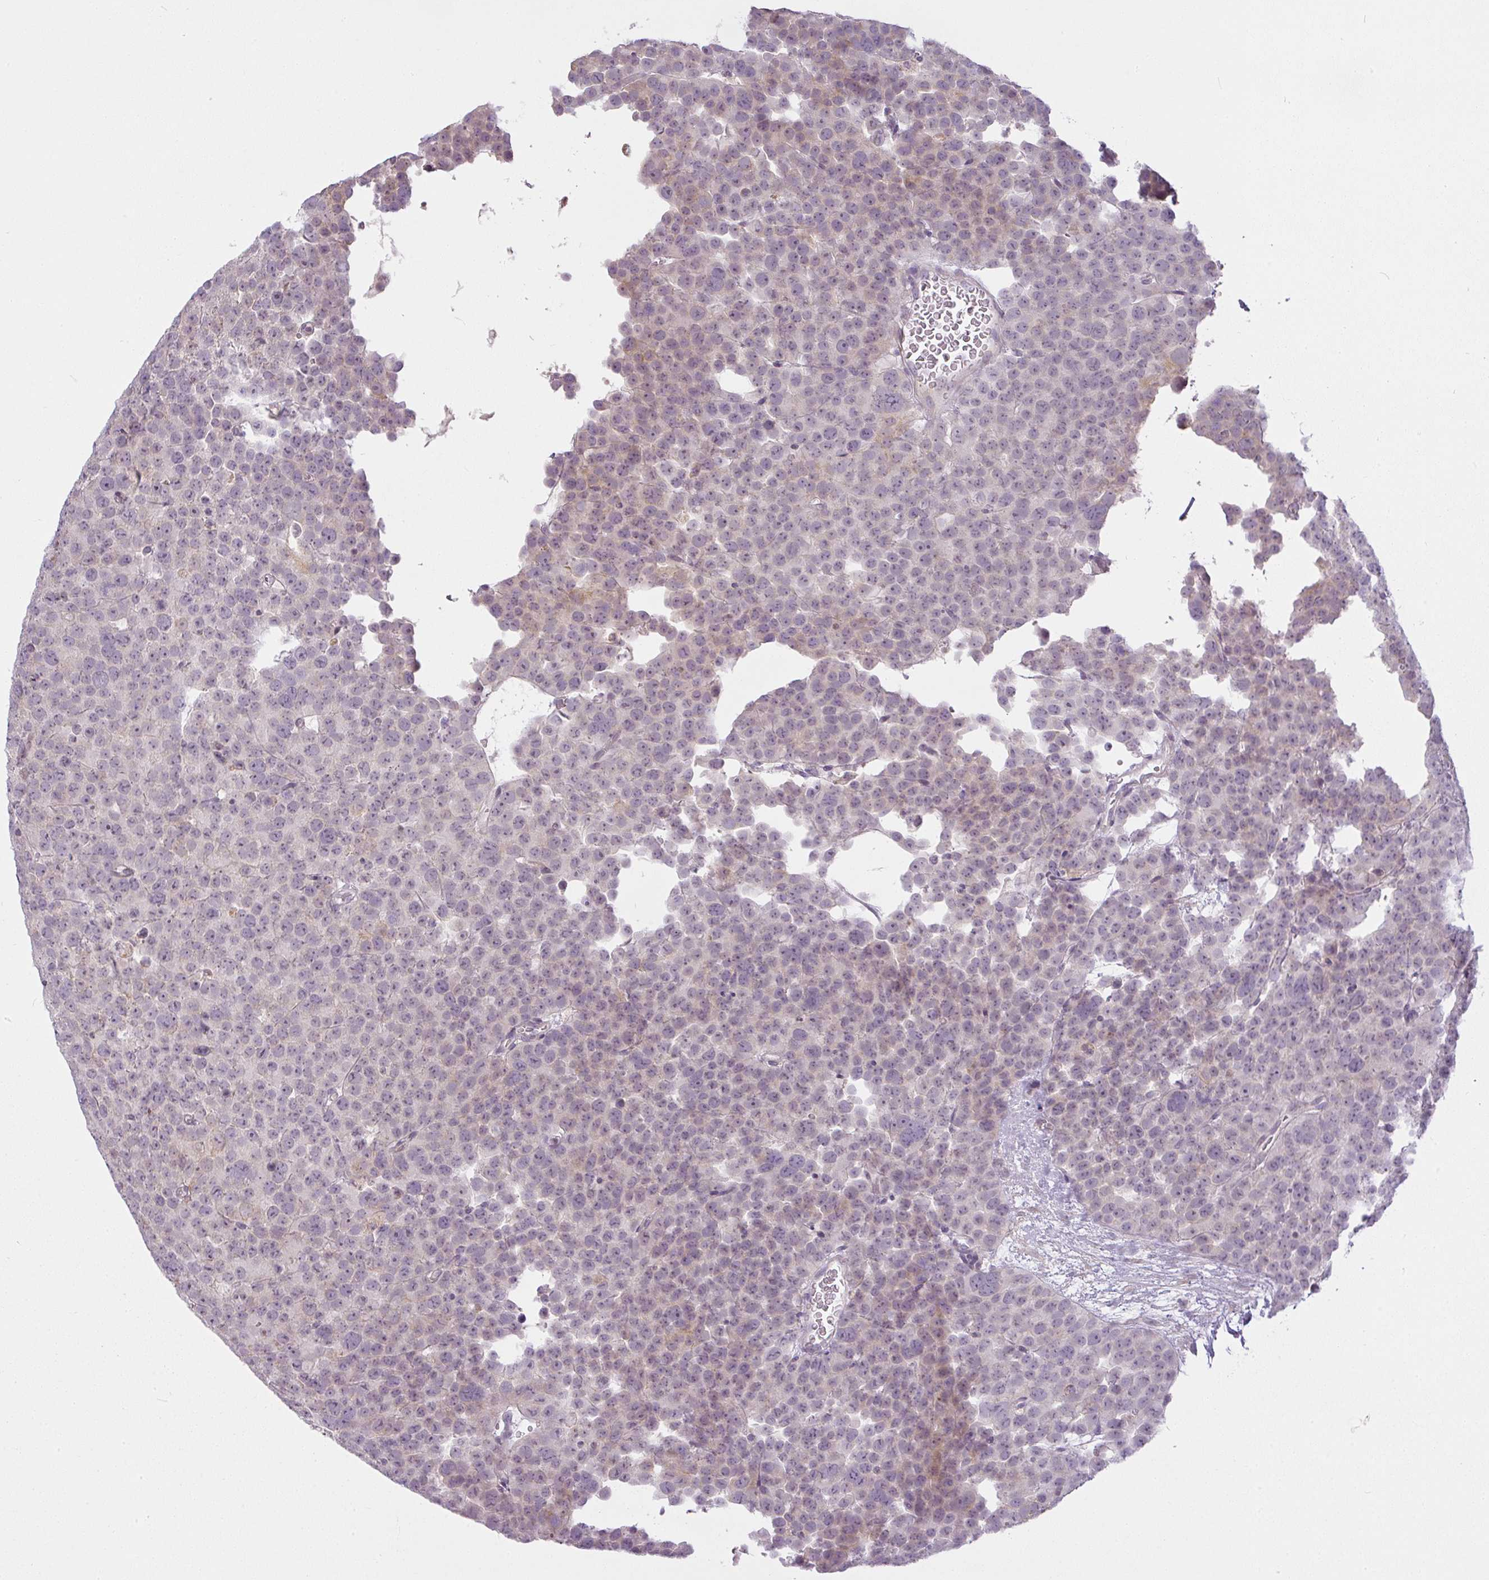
{"staining": {"intensity": "weak", "quantity": "<25%", "location": "cytoplasmic/membranous"}, "tissue": "testis cancer", "cell_type": "Tumor cells", "image_type": "cancer", "snomed": [{"axis": "morphology", "description": "Seminoma, NOS"}, {"axis": "topography", "description": "Testis"}], "caption": "This histopathology image is of testis cancer (seminoma) stained with immunohistochemistry (IHC) to label a protein in brown with the nuclei are counter-stained blue. There is no staining in tumor cells. (Stains: DAB (3,3'-diaminobenzidine) immunohistochemistry (IHC) with hematoxylin counter stain, Microscopy: brightfield microscopy at high magnification).", "gene": "MED19", "patient": {"sex": "male", "age": 71}}